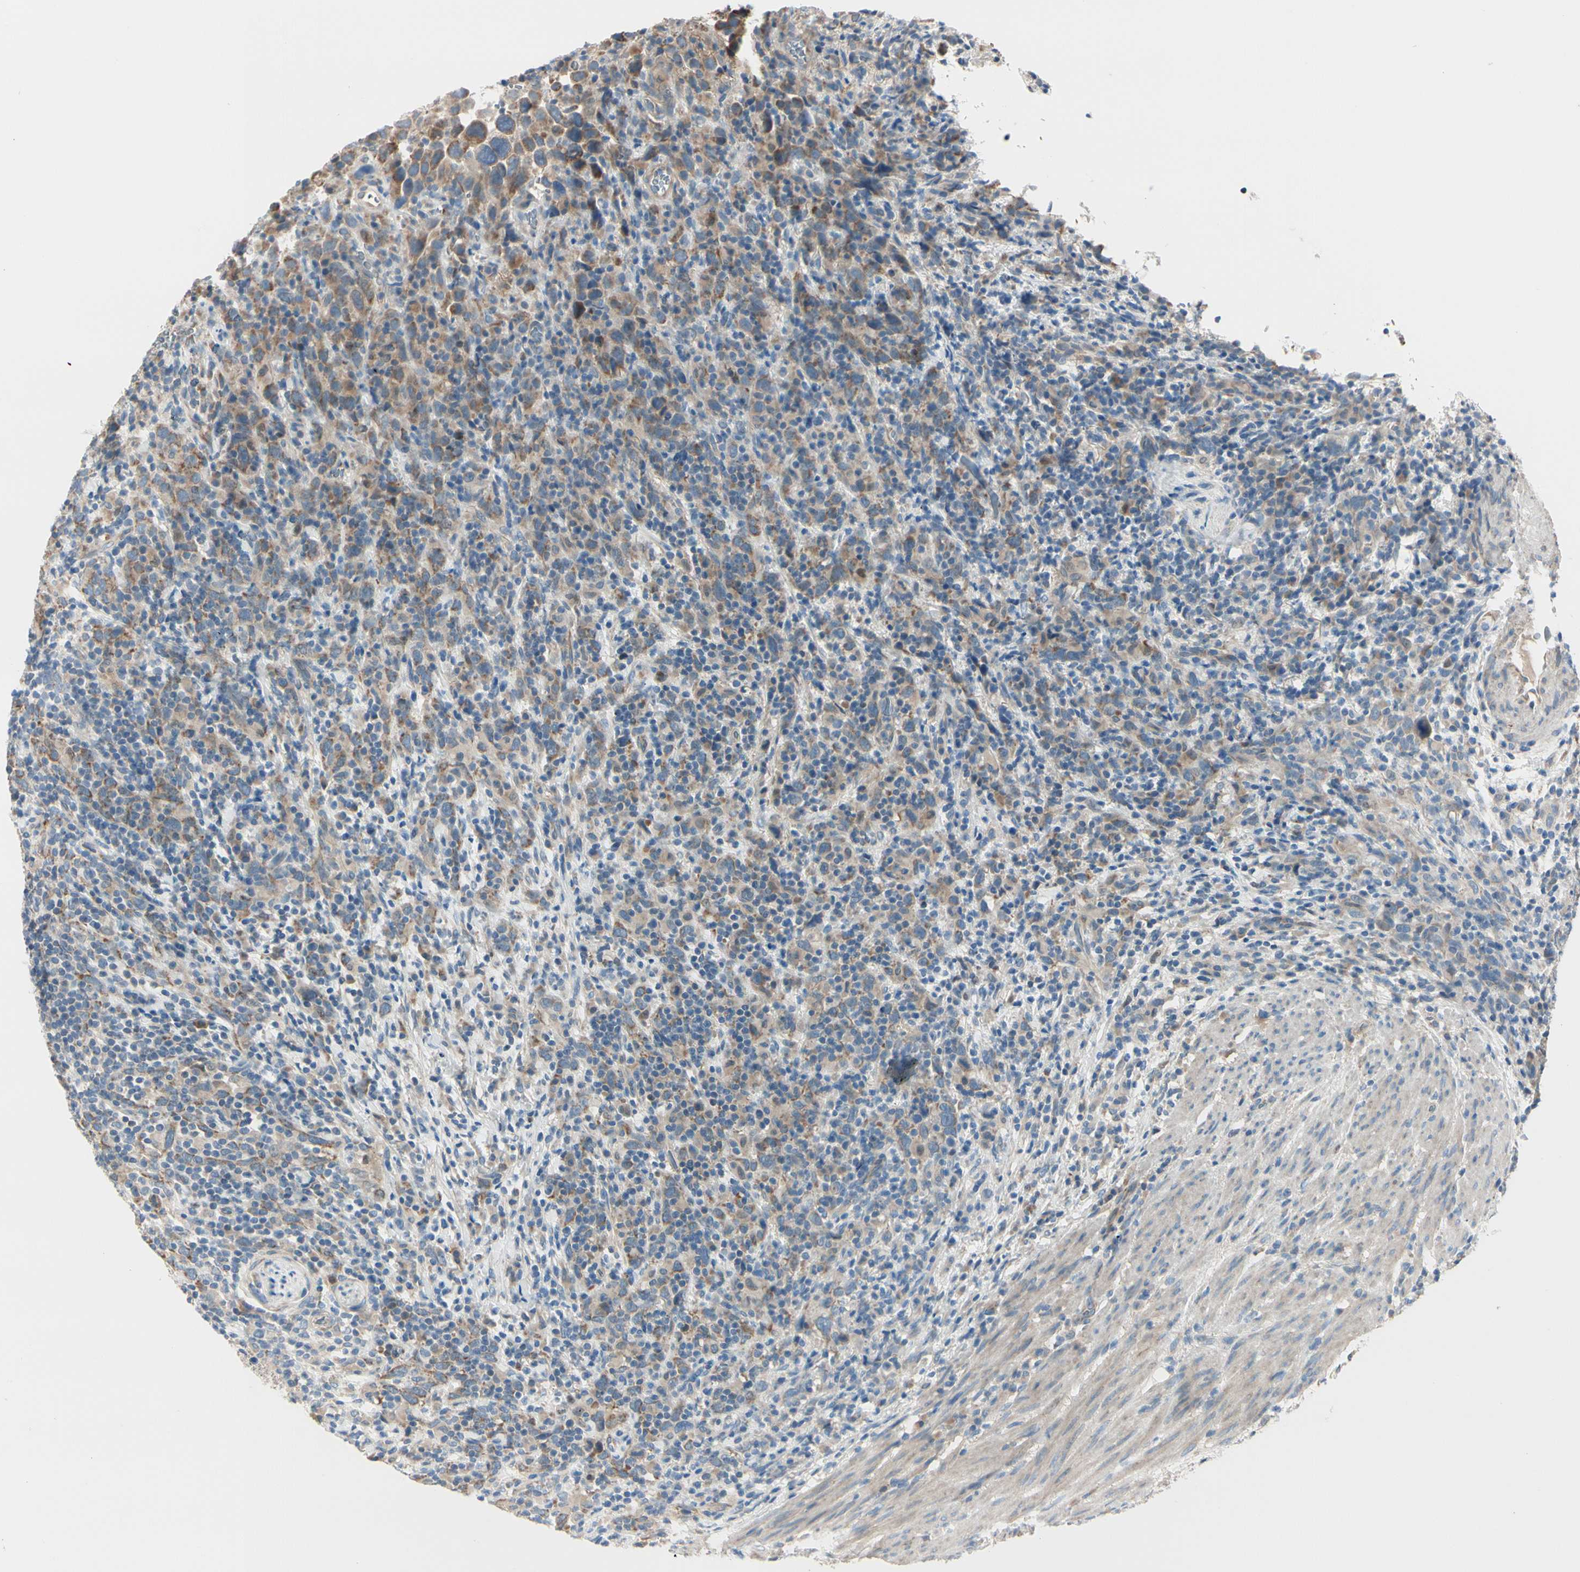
{"staining": {"intensity": "weak", "quantity": ">75%", "location": "cytoplasmic/membranous"}, "tissue": "urothelial cancer", "cell_type": "Tumor cells", "image_type": "cancer", "snomed": [{"axis": "morphology", "description": "Urothelial carcinoma, High grade"}, {"axis": "topography", "description": "Urinary bladder"}], "caption": "An image showing weak cytoplasmic/membranous staining in approximately >75% of tumor cells in urothelial cancer, as visualized by brown immunohistochemical staining.", "gene": "EPHA3", "patient": {"sex": "male", "age": 61}}